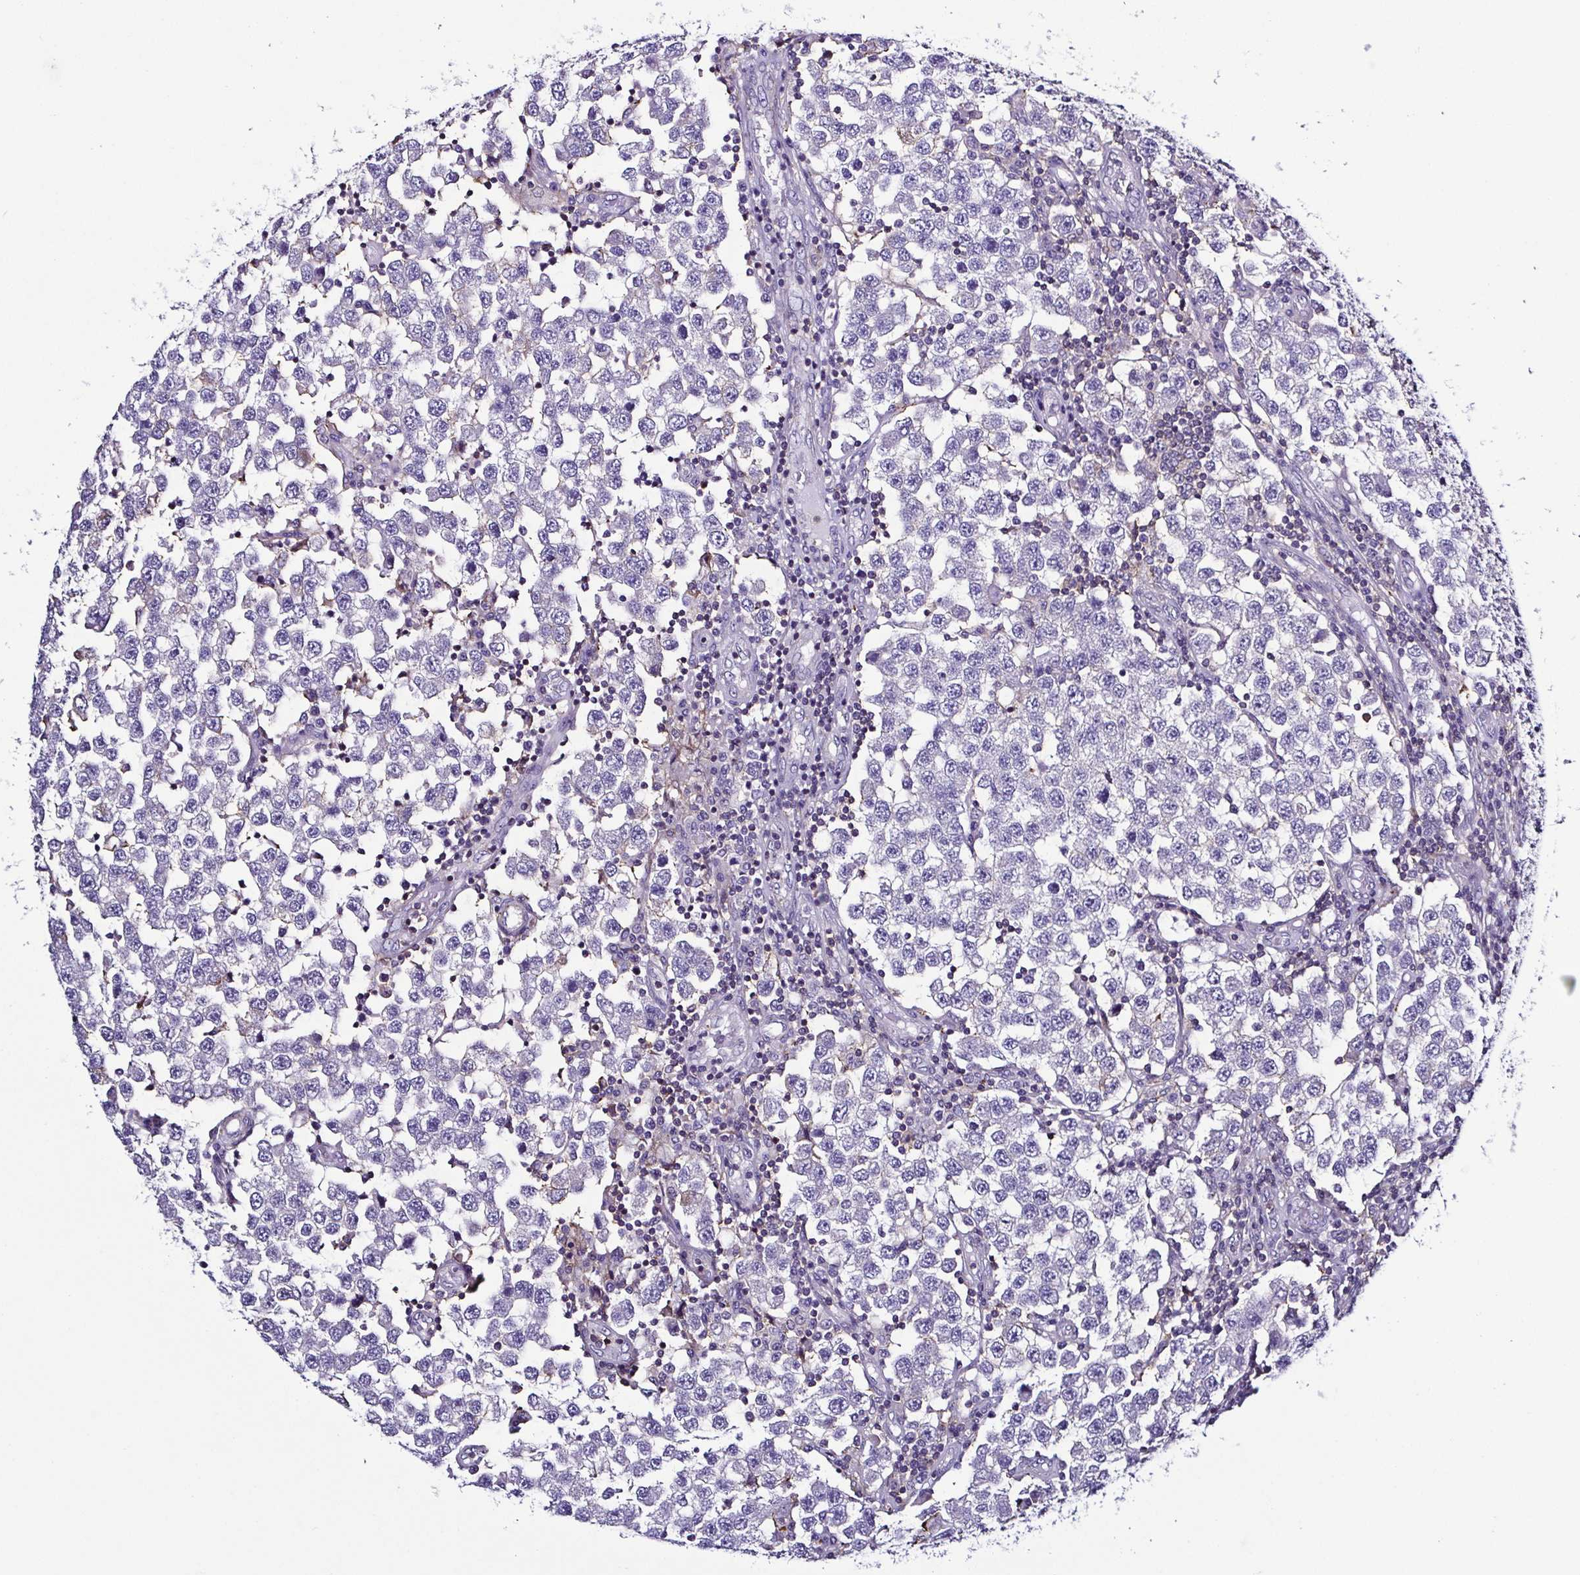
{"staining": {"intensity": "negative", "quantity": "none", "location": "none"}, "tissue": "testis cancer", "cell_type": "Tumor cells", "image_type": "cancer", "snomed": [{"axis": "morphology", "description": "Seminoma, NOS"}, {"axis": "topography", "description": "Testis"}], "caption": "Immunohistochemistry (IHC) histopathology image of neoplastic tissue: human testis cancer (seminoma) stained with DAB exhibits no significant protein expression in tumor cells.", "gene": "TNNT2", "patient": {"sex": "male", "age": 34}}